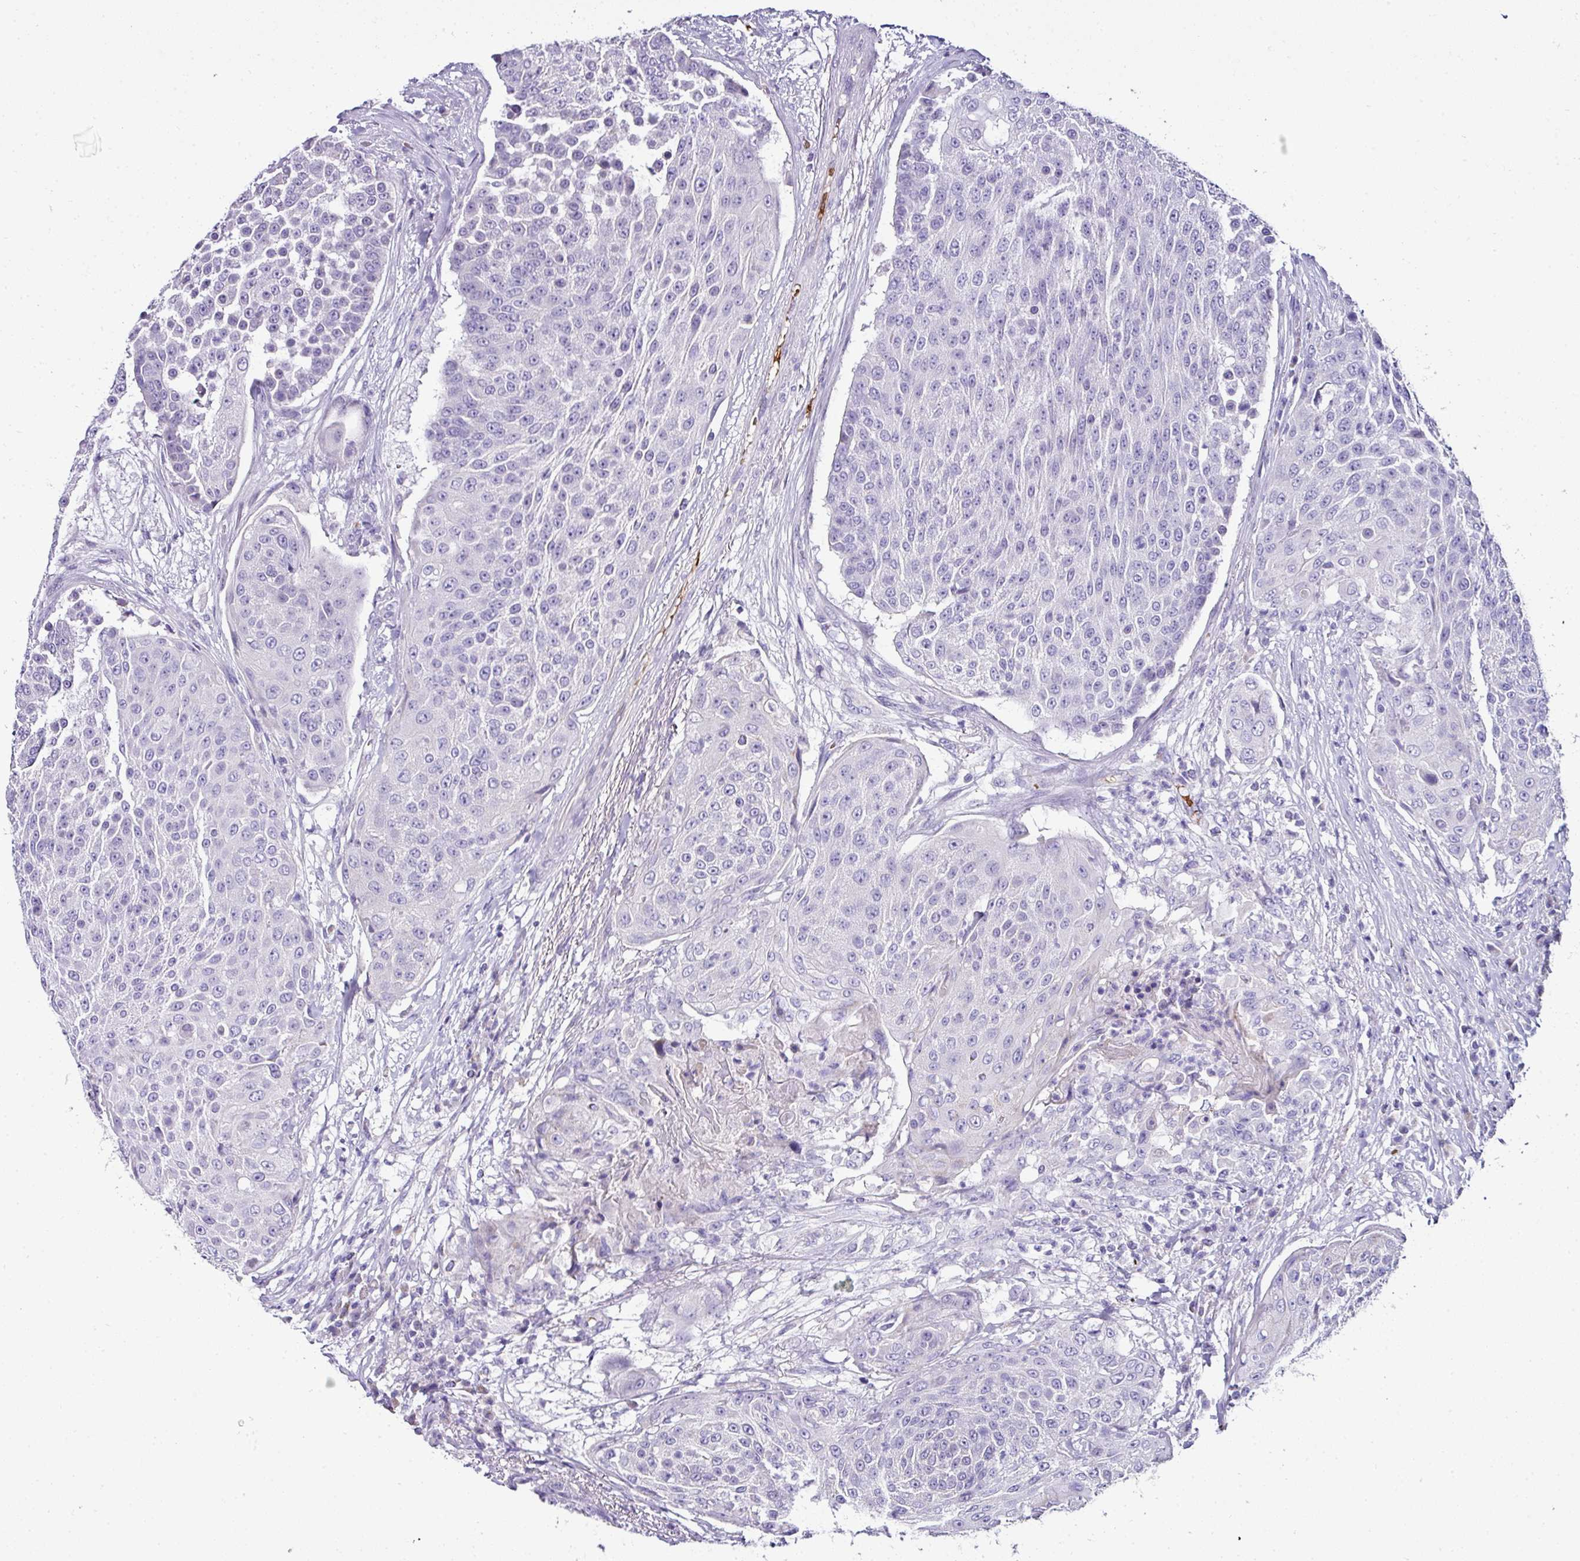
{"staining": {"intensity": "negative", "quantity": "none", "location": "none"}, "tissue": "urothelial cancer", "cell_type": "Tumor cells", "image_type": "cancer", "snomed": [{"axis": "morphology", "description": "Urothelial carcinoma, High grade"}, {"axis": "topography", "description": "Urinary bladder"}], "caption": "Tumor cells show no significant staining in urothelial cancer.", "gene": "NAPSA", "patient": {"sex": "female", "age": 63}}